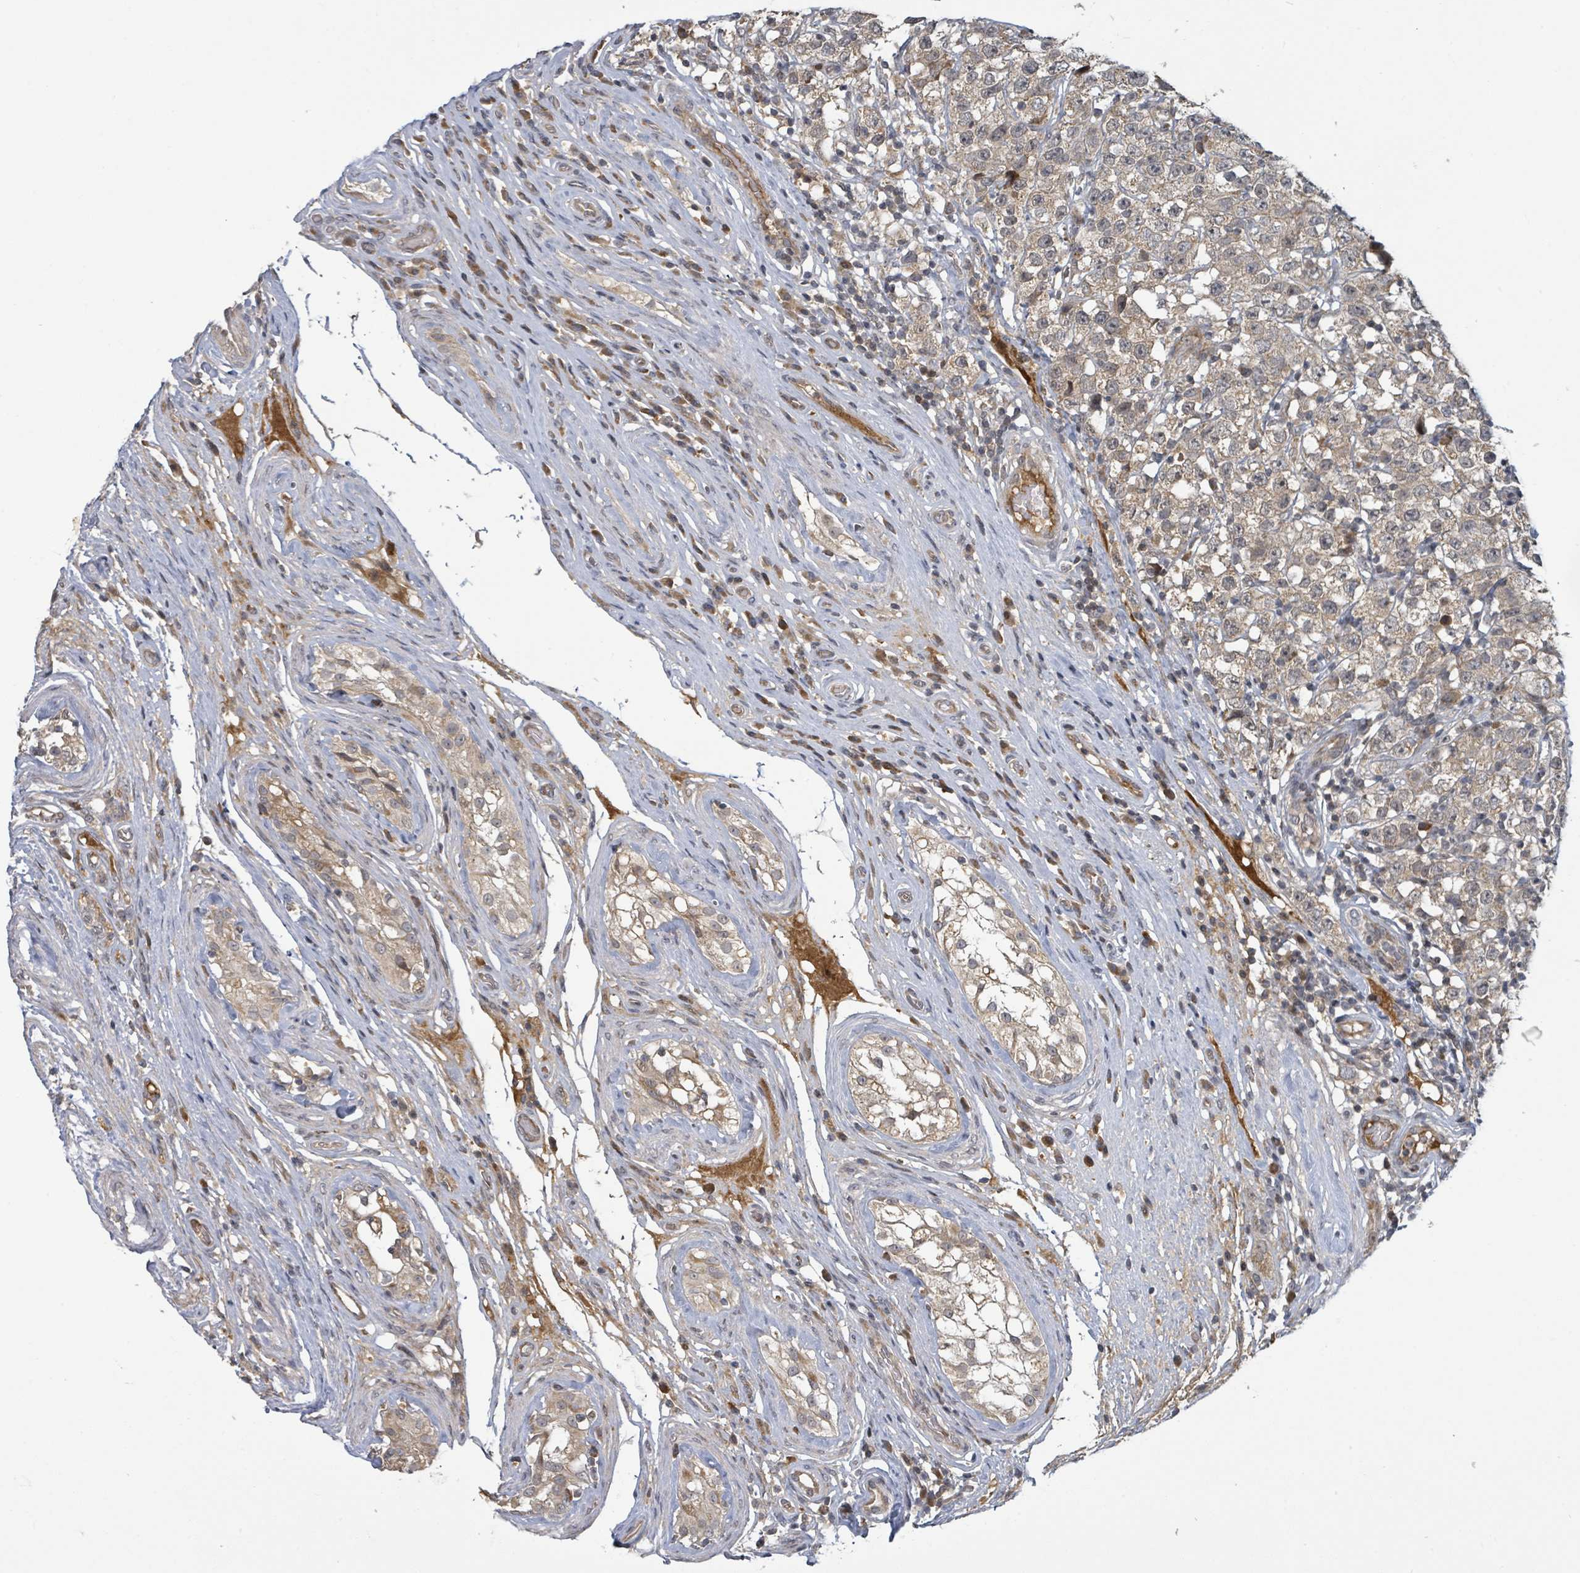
{"staining": {"intensity": "weak", "quantity": ">75%", "location": "cytoplasmic/membranous"}, "tissue": "testis cancer", "cell_type": "Tumor cells", "image_type": "cancer", "snomed": [{"axis": "morphology", "description": "Seminoma, NOS"}, {"axis": "morphology", "description": "Carcinoma, Embryonal, NOS"}, {"axis": "topography", "description": "Testis"}], "caption": "Protein staining of testis embryonal carcinoma tissue exhibits weak cytoplasmic/membranous expression in approximately >75% of tumor cells.", "gene": "ITGA11", "patient": {"sex": "male", "age": 41}}